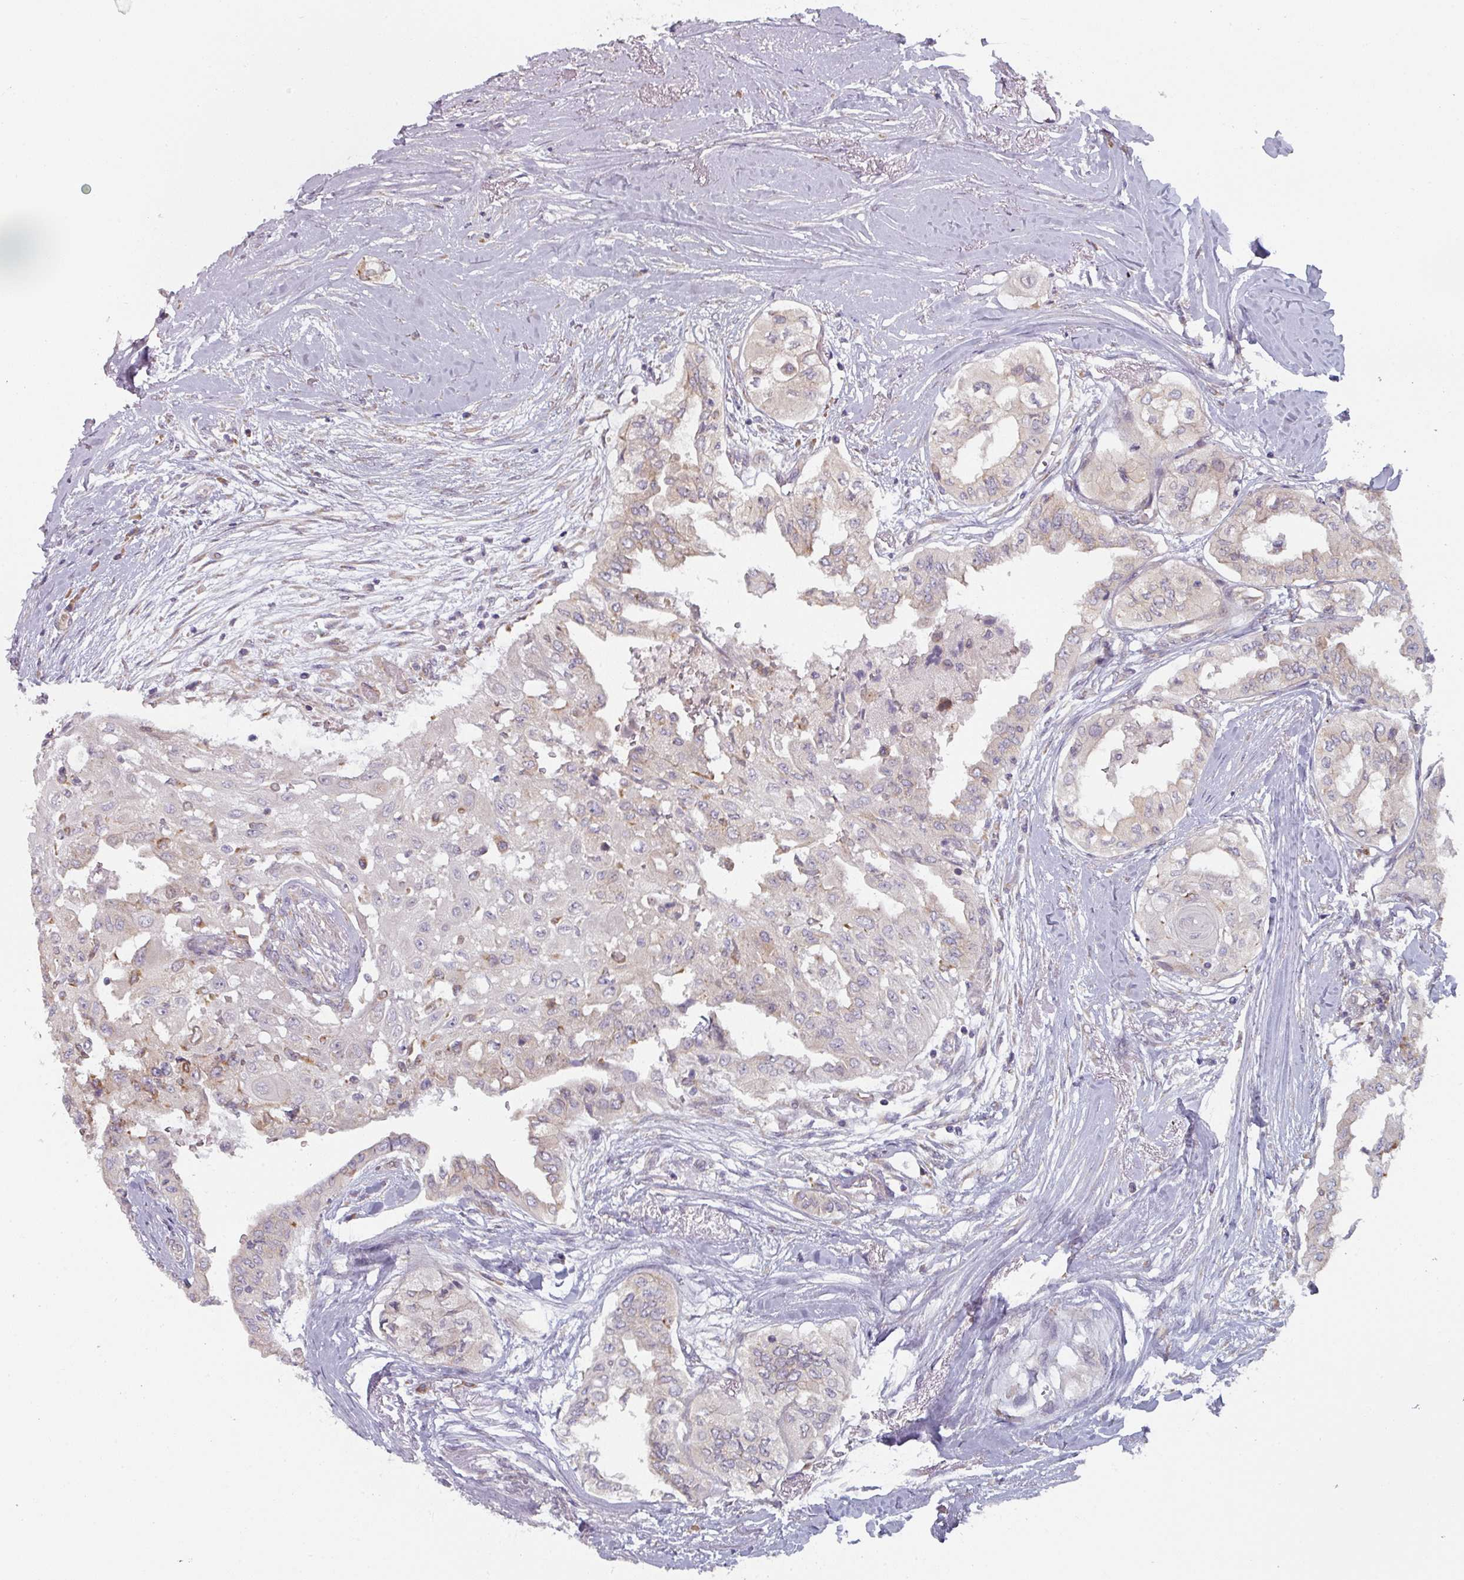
{"staining": {"intensity": "weak", "quantity": "<25%", "location": "cytoplasmic/membranous"}, "tissue": "thyroid cancer", "cell_type": "Tumor cells", "image_type": "cancer", "snomed": [{"axis": "morphology", "description": "Papillary adenocarcinoma, NOS"}, {"axis": "topography", "description": "Thyroid gland"}], "caption": "IHC micrograph of human thyroid cancer (papillary adenocarcinoma) stained for a protein (brown), which shows no positivity in tumor cells.", "gene": "TAPT1", "patient": {"sex": "female", "age": 59}}